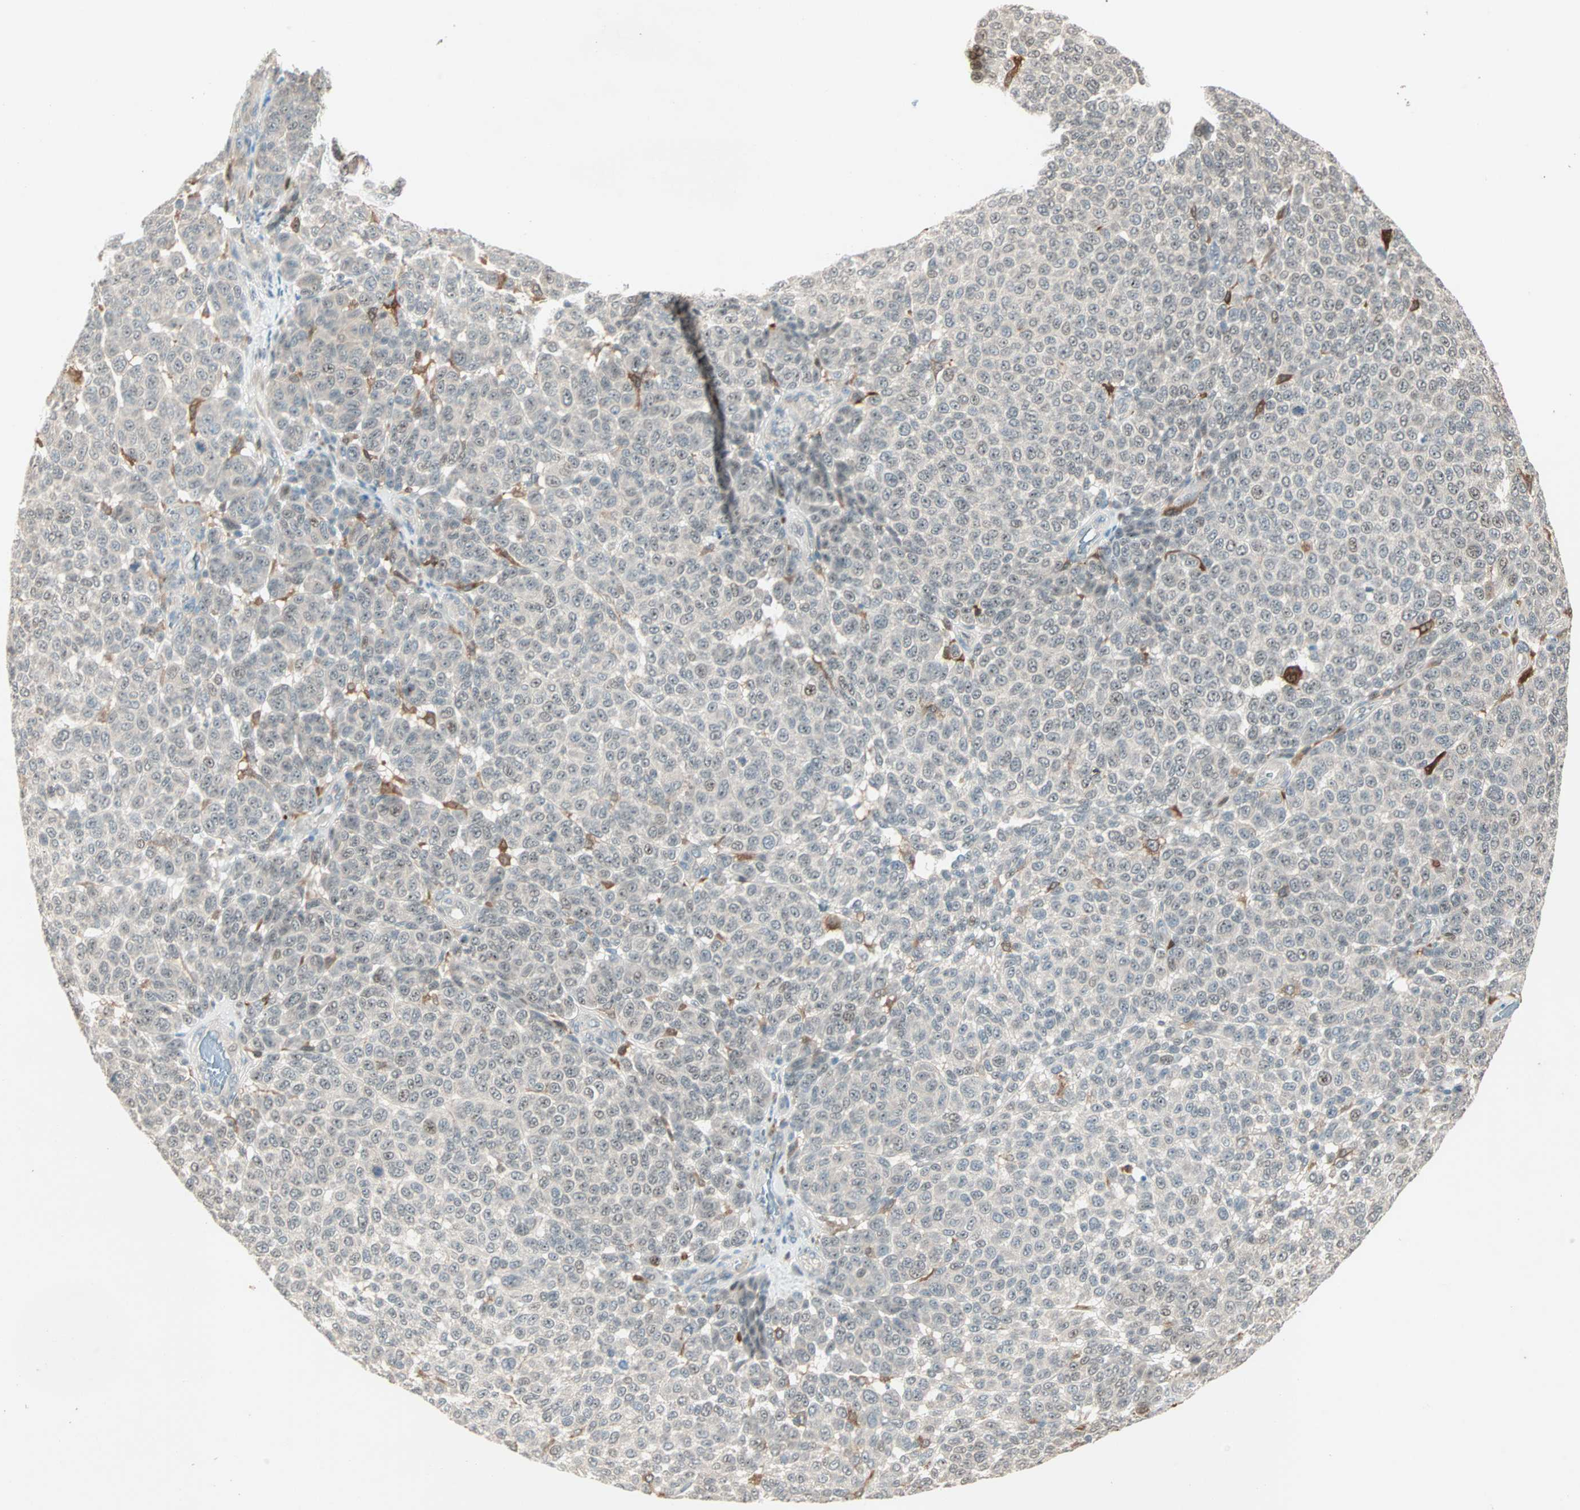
{"staining": {"intensity": "weak", "quantity": "<25%", "location": "cytoplasmic/membranous,nuclear"}, "tissue": "melanoma", "cell_type": "Tumor cells", "image_type": "cancer", "snomed": [{"axis": "morphology", "description": "Malignant melanoma, NOS"}, {"axis": "topography", "description": "Skin"}], "caption": "Image shows no protein expression in tumor cells of malignant melanoma tissue. Nuclei are stained in blue.", "gene": "RTL6", "patient": {"sex": "male", "age": 59}}